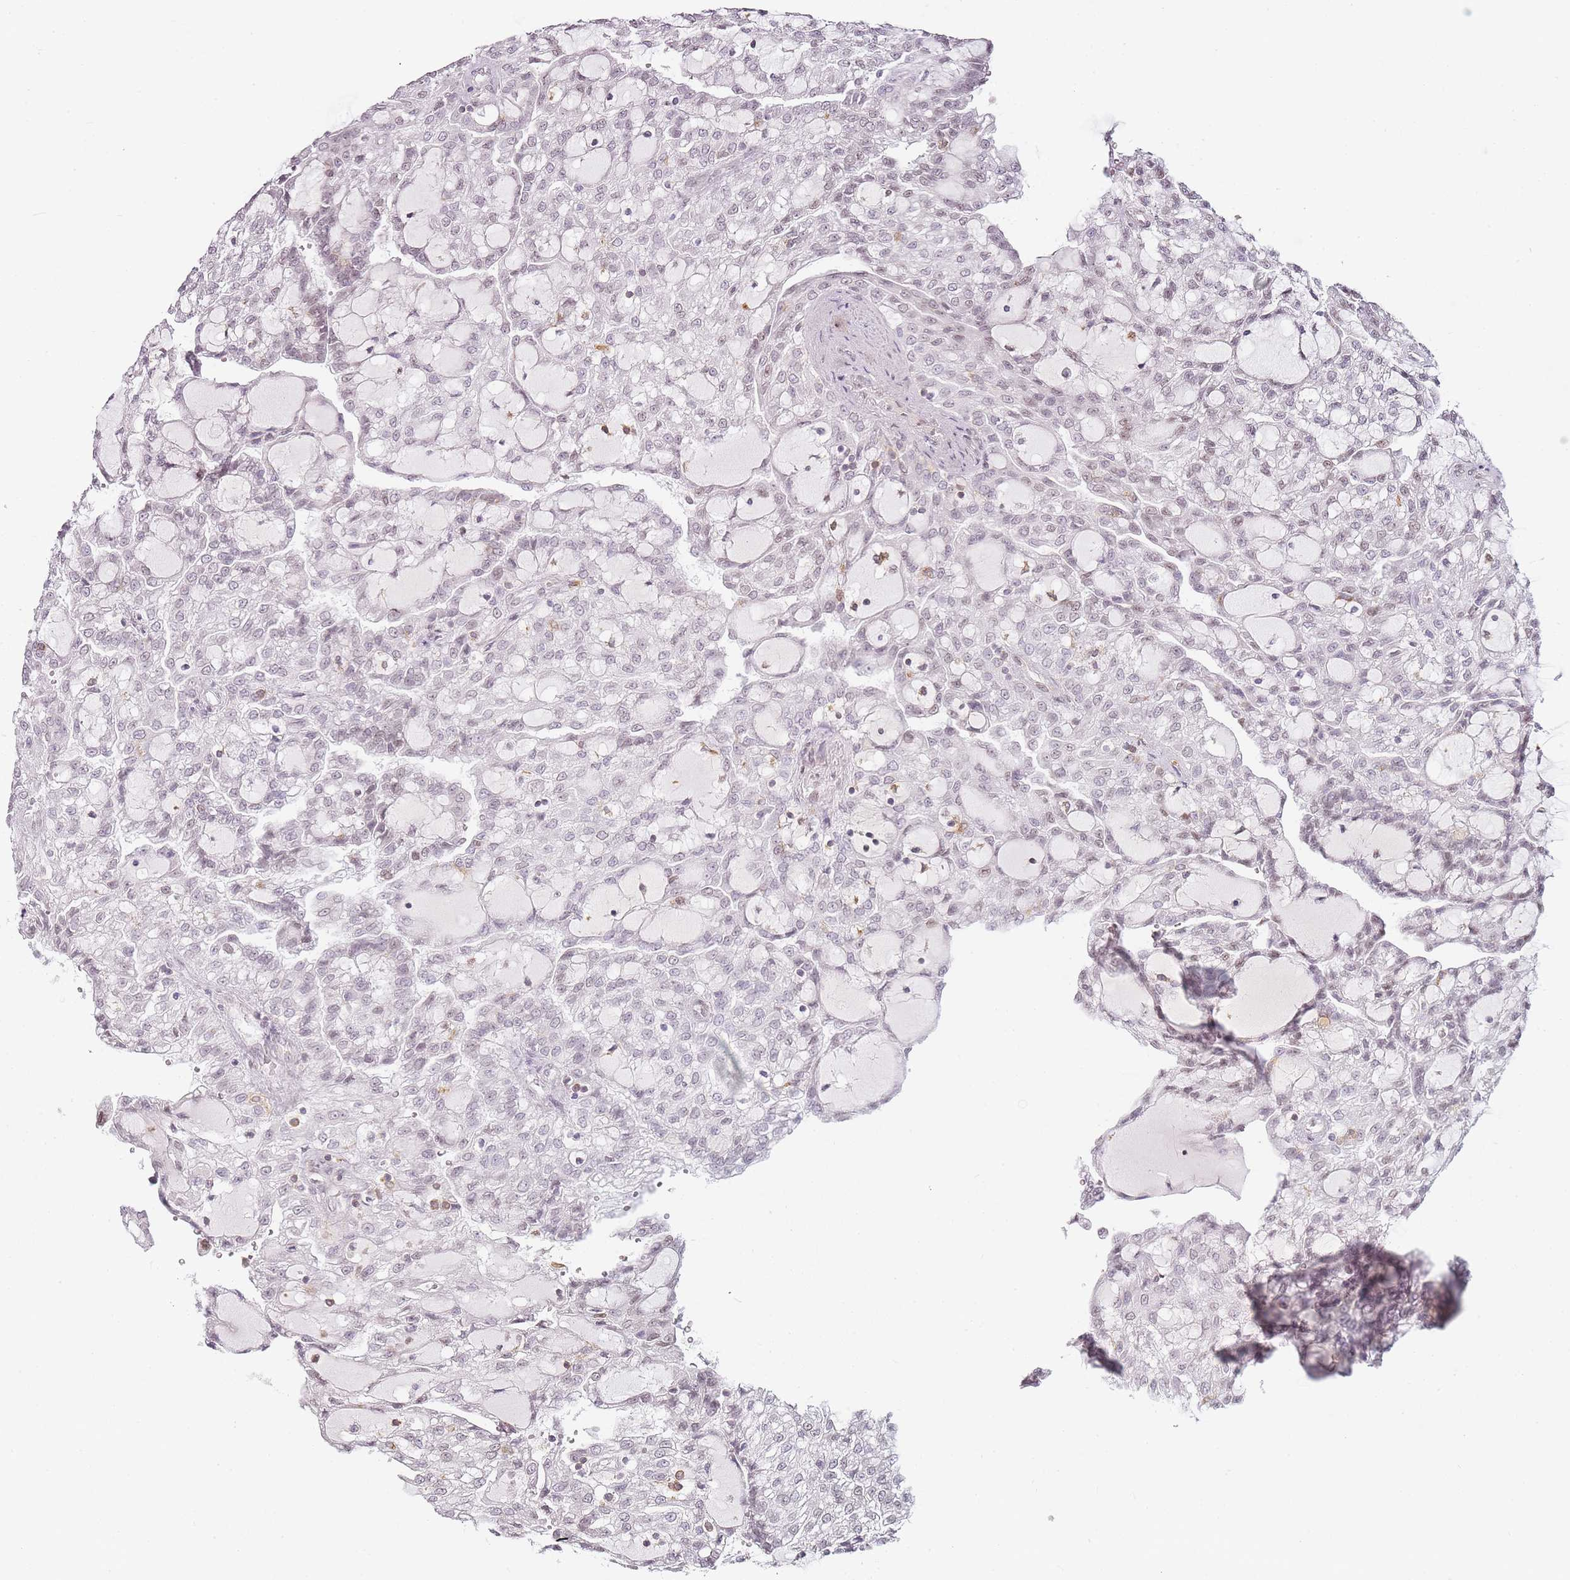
{"staining": {"intensity": "weak", "quantity": "<25%", "location": "nuclear"}, "tissue": "renal cancer", "cell_type": "Tumor cells", "image_type": "cancer", "snomed": [{"axis": "morphology", "description": "Adenocarcinoma, NOS"}, {"axis": "topography", "description": "Kidney"}], "caption": "DAB (3,3'-diaminobenzidine) immunohistochemical staining of human renal cancer (adenocarcinoma) exhibits no significant staining in tumor cells.", "gene": "JAKMIP1", "patient": {"sex": "male", "age": 63}}